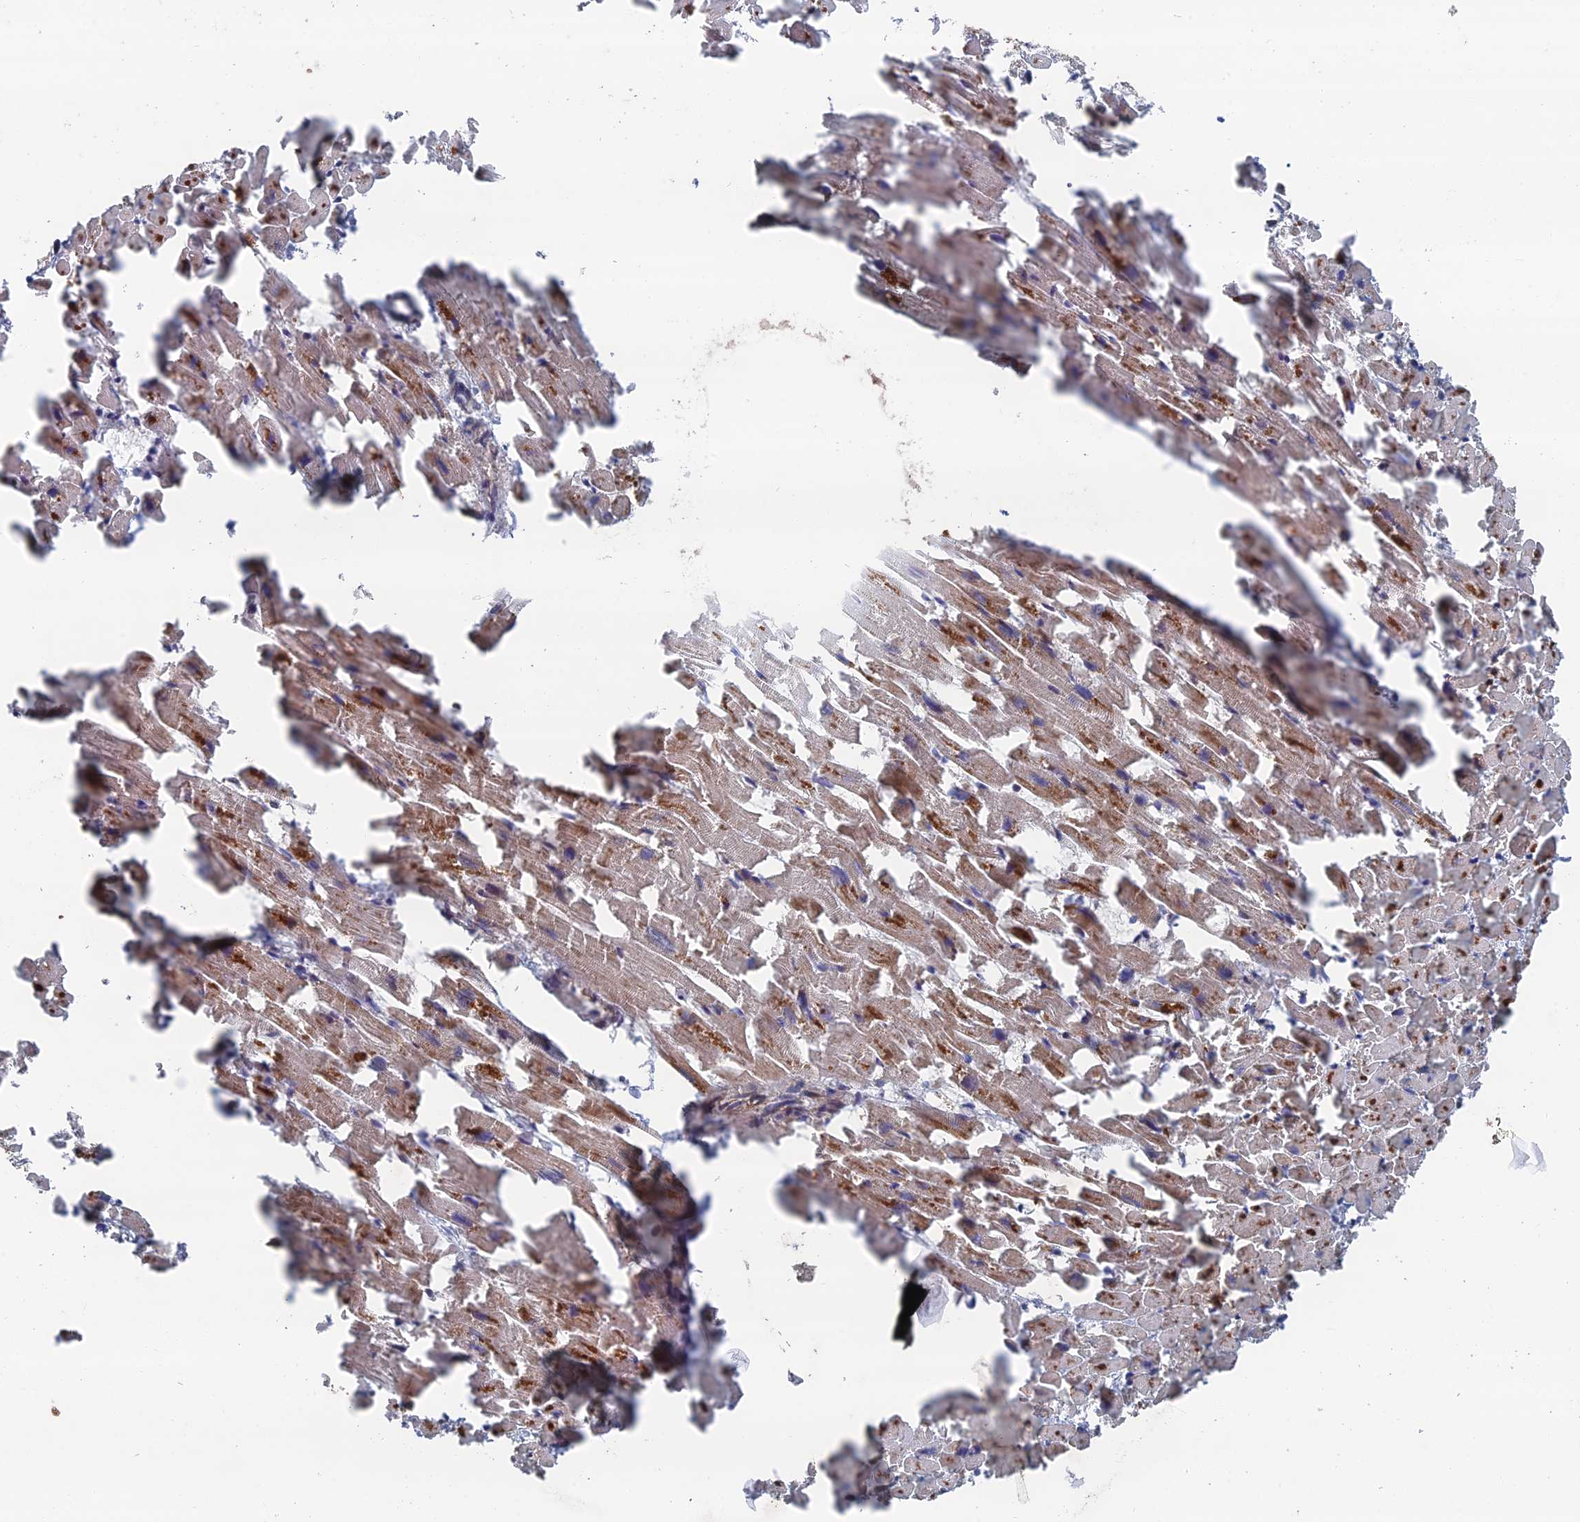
{"staining": {"intensity": "moderate", "quantity": ">75%", "location": "cytoplasmic/membranous"}, "tissue": "heart muscle", "cell_type": "Cardiomyocytes", "image_type": "normal", "snomed": [{"axis": "morphology", "description": "Normal tissue, NOS"}, {"axis": "topography", "description": "Heart"}], "caption": "The photomicrograph reveals staining of unremarkable heart muscle, revealing moderate cytoplasmic/membranous protein expression (brown color) within cardiomyocytes. The protein is shown in brown color, while the nuclei are stained blue.", "gene": "GTF2IRD1", "patient": {"sex": "female", "age": 64}}